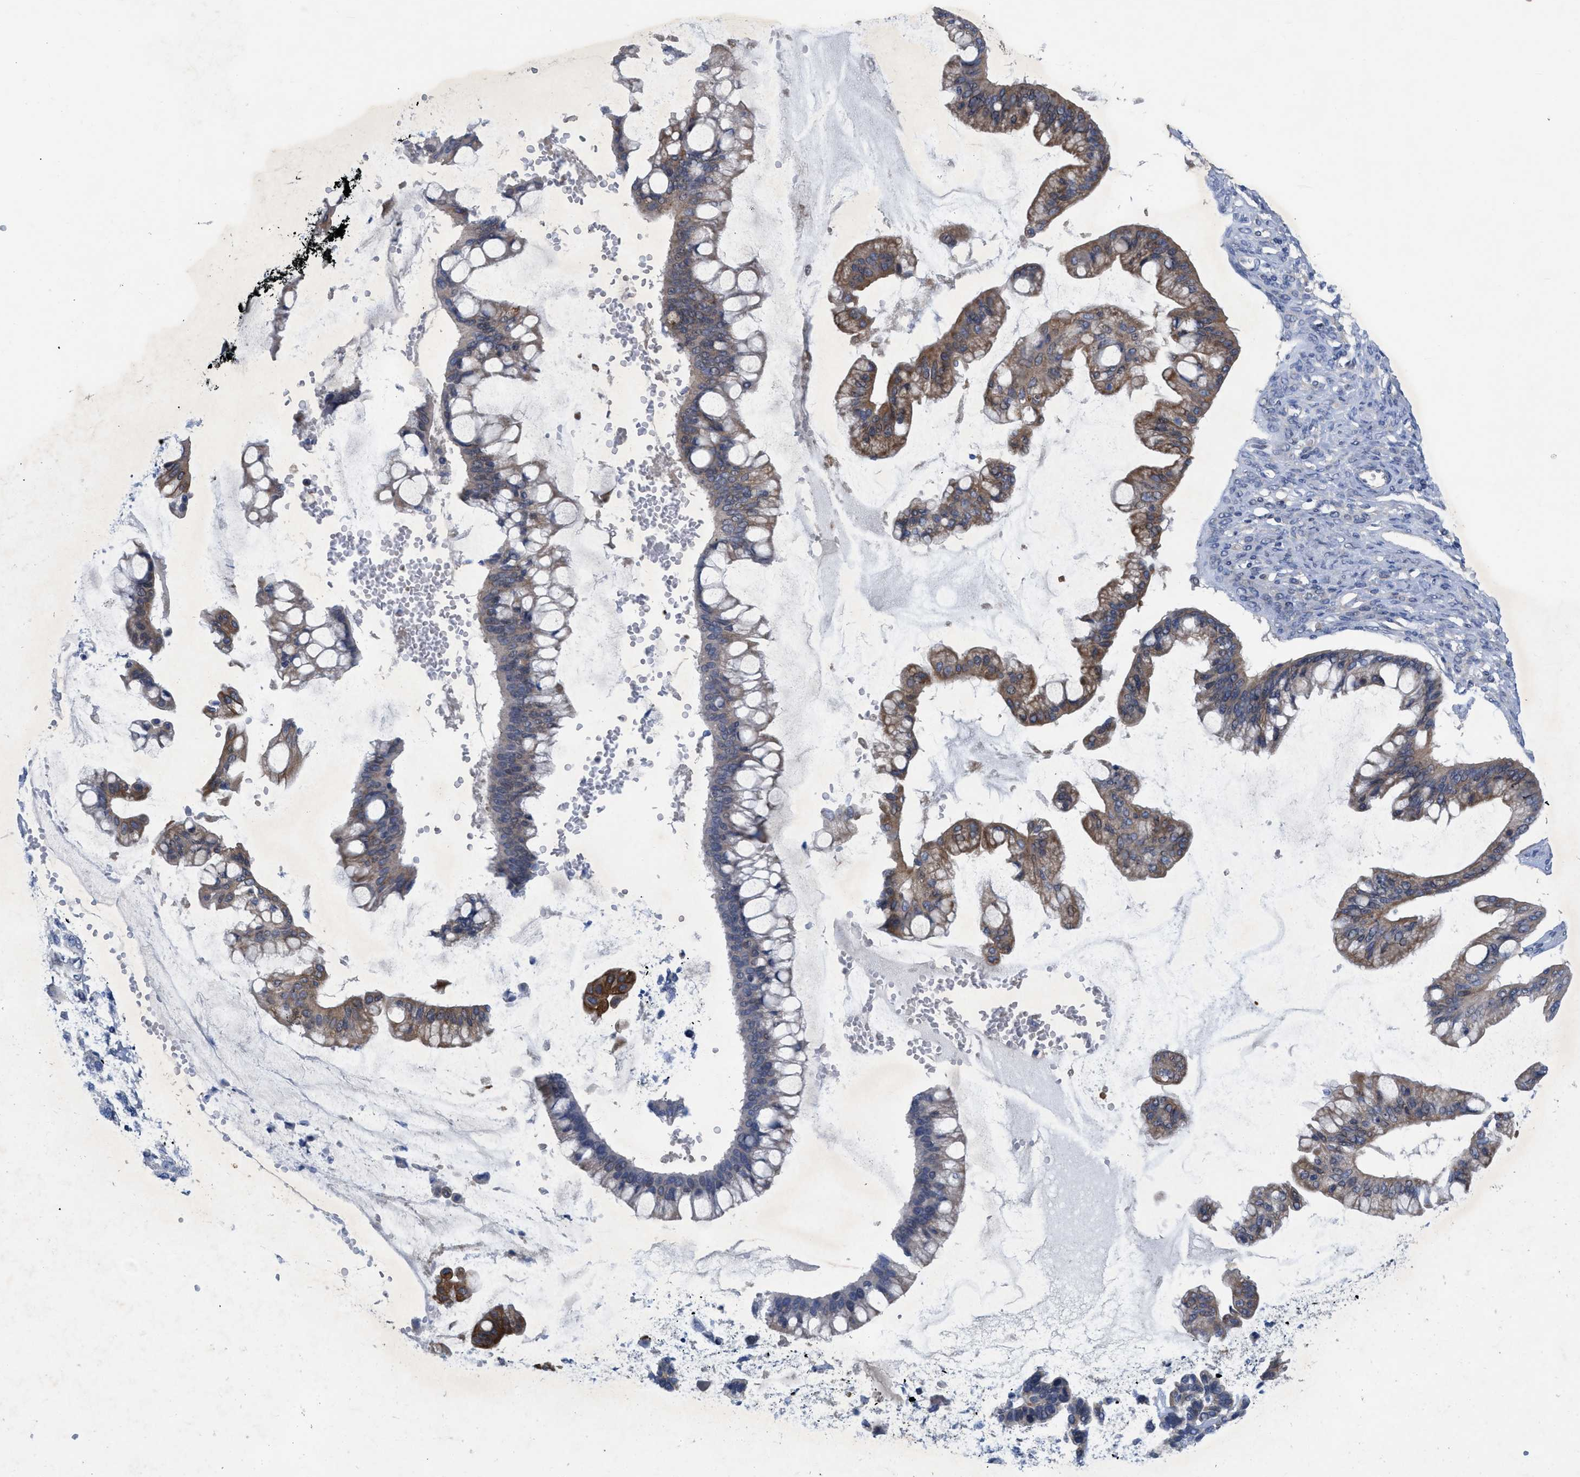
{"staining": {"intensity": "moderate", "quantity": "25%-75%", "location": "cytoplasmic/membranous"}, "tissue": "ovarian cancer", "cell_type": "Tumor cells", "image_type": "cancer", "snomed": [{"axis": "morphology", "description": "Cystadenocarcinoma, mucinous, NOS"}, {"axis": "topography", "description": "Ovary"}], "caption": "The immunohistochemical stain highlights moderate cytoplasmic/membranous positivity in tumor cells of mucinous cystadenocarcinoma (ovarian) tissue.", "gene": "NDEL1", "patient": {"sex": "female", "age": 73}}